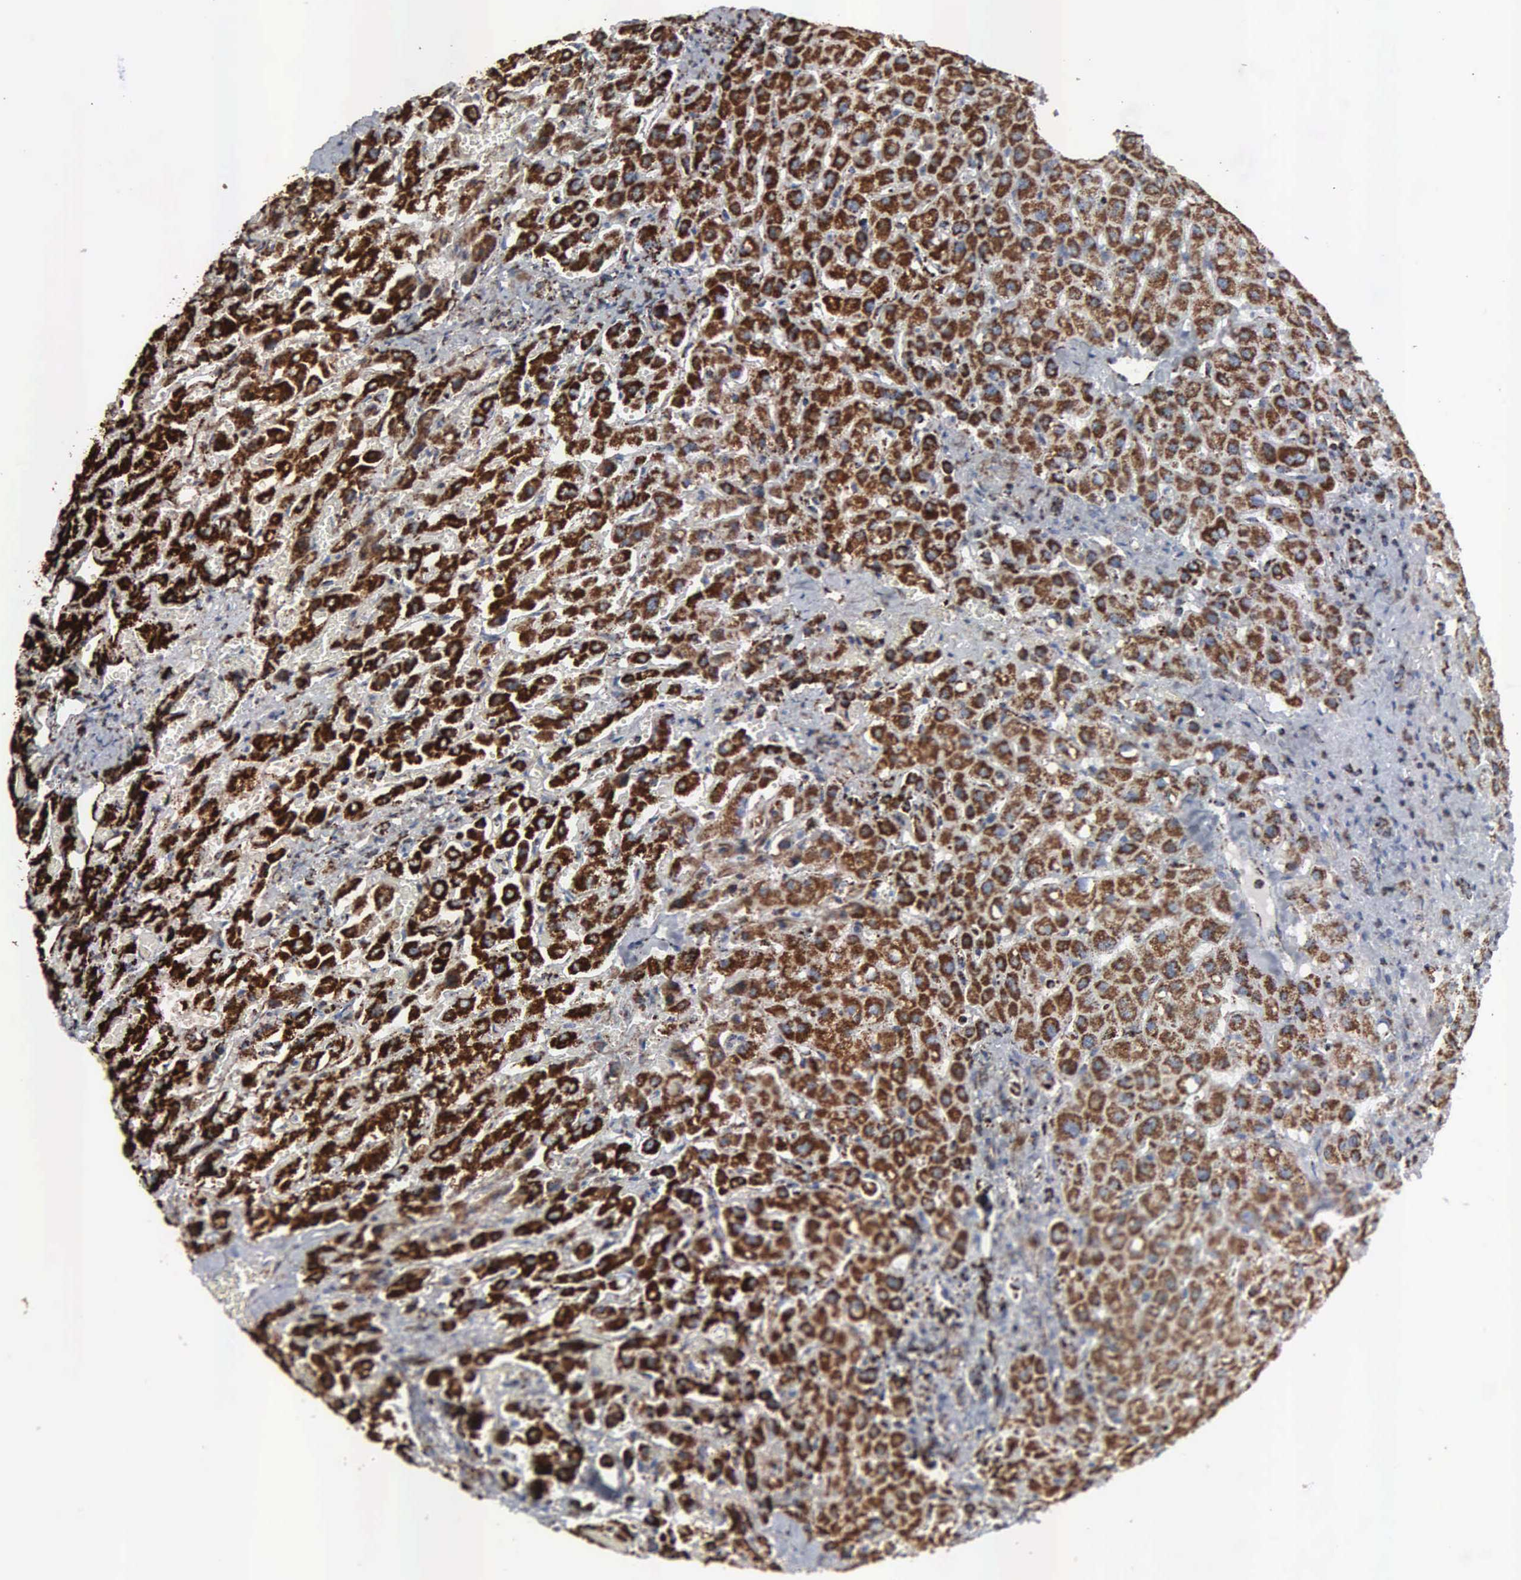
{"staining": {"intensity": "strong", "quantity": "25%-75%", "location": "cytoplasmic/membranous"}, "tissue": "liver", "cell_type": "Cholangiocytes", "image_type": "normal", "snomed": [{"axis": "morphology", "description": "Normal tissue, NOS"}, {"axis": "topography", "description": "Liver"}], "caption": "Immunohistochemical staining of benign liver displays high levels of strong cytoplasmic/membranous expression in about 25%-75% of cholangiocytes.", "gene": "HSPA9", "patient": {"sex": "female", "age": 27}}